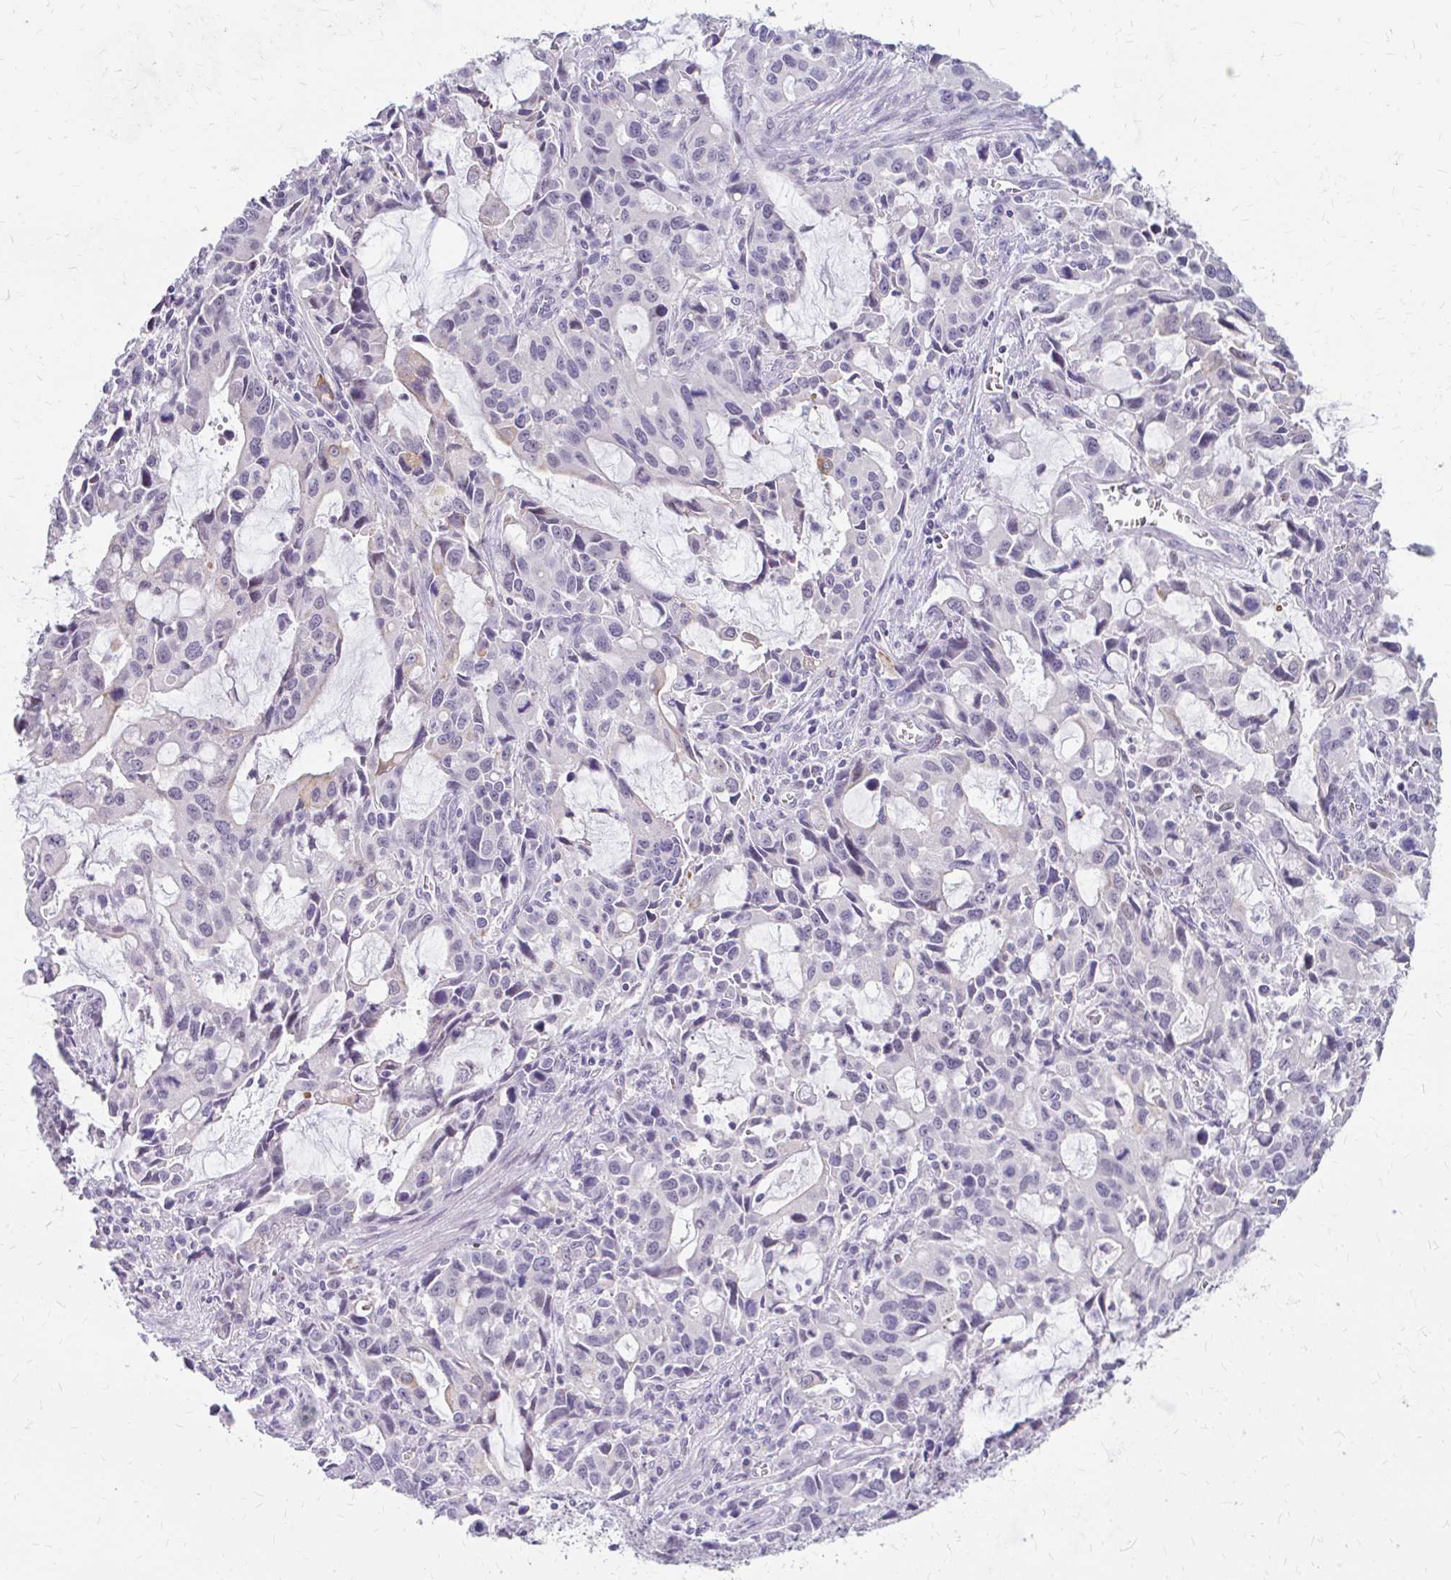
{"staining": {"intensity": "negative", "quantity": "none", "location": "none"}, "tissue": "stomach cancer", "cell_type": "Tumor cells", "image_type": "cancer", "snomed": [{"axis": "morphology", "description": "Adenocarcinoma, NOS"}, {"axis": "topography", "description": "Stomach, upper"}], "caption": "Tumor cells show no significant staining in stomach cancer (adenocarcinoma).", "gene": "RGS16", "patient": {"sex": "male", "age": 85}}